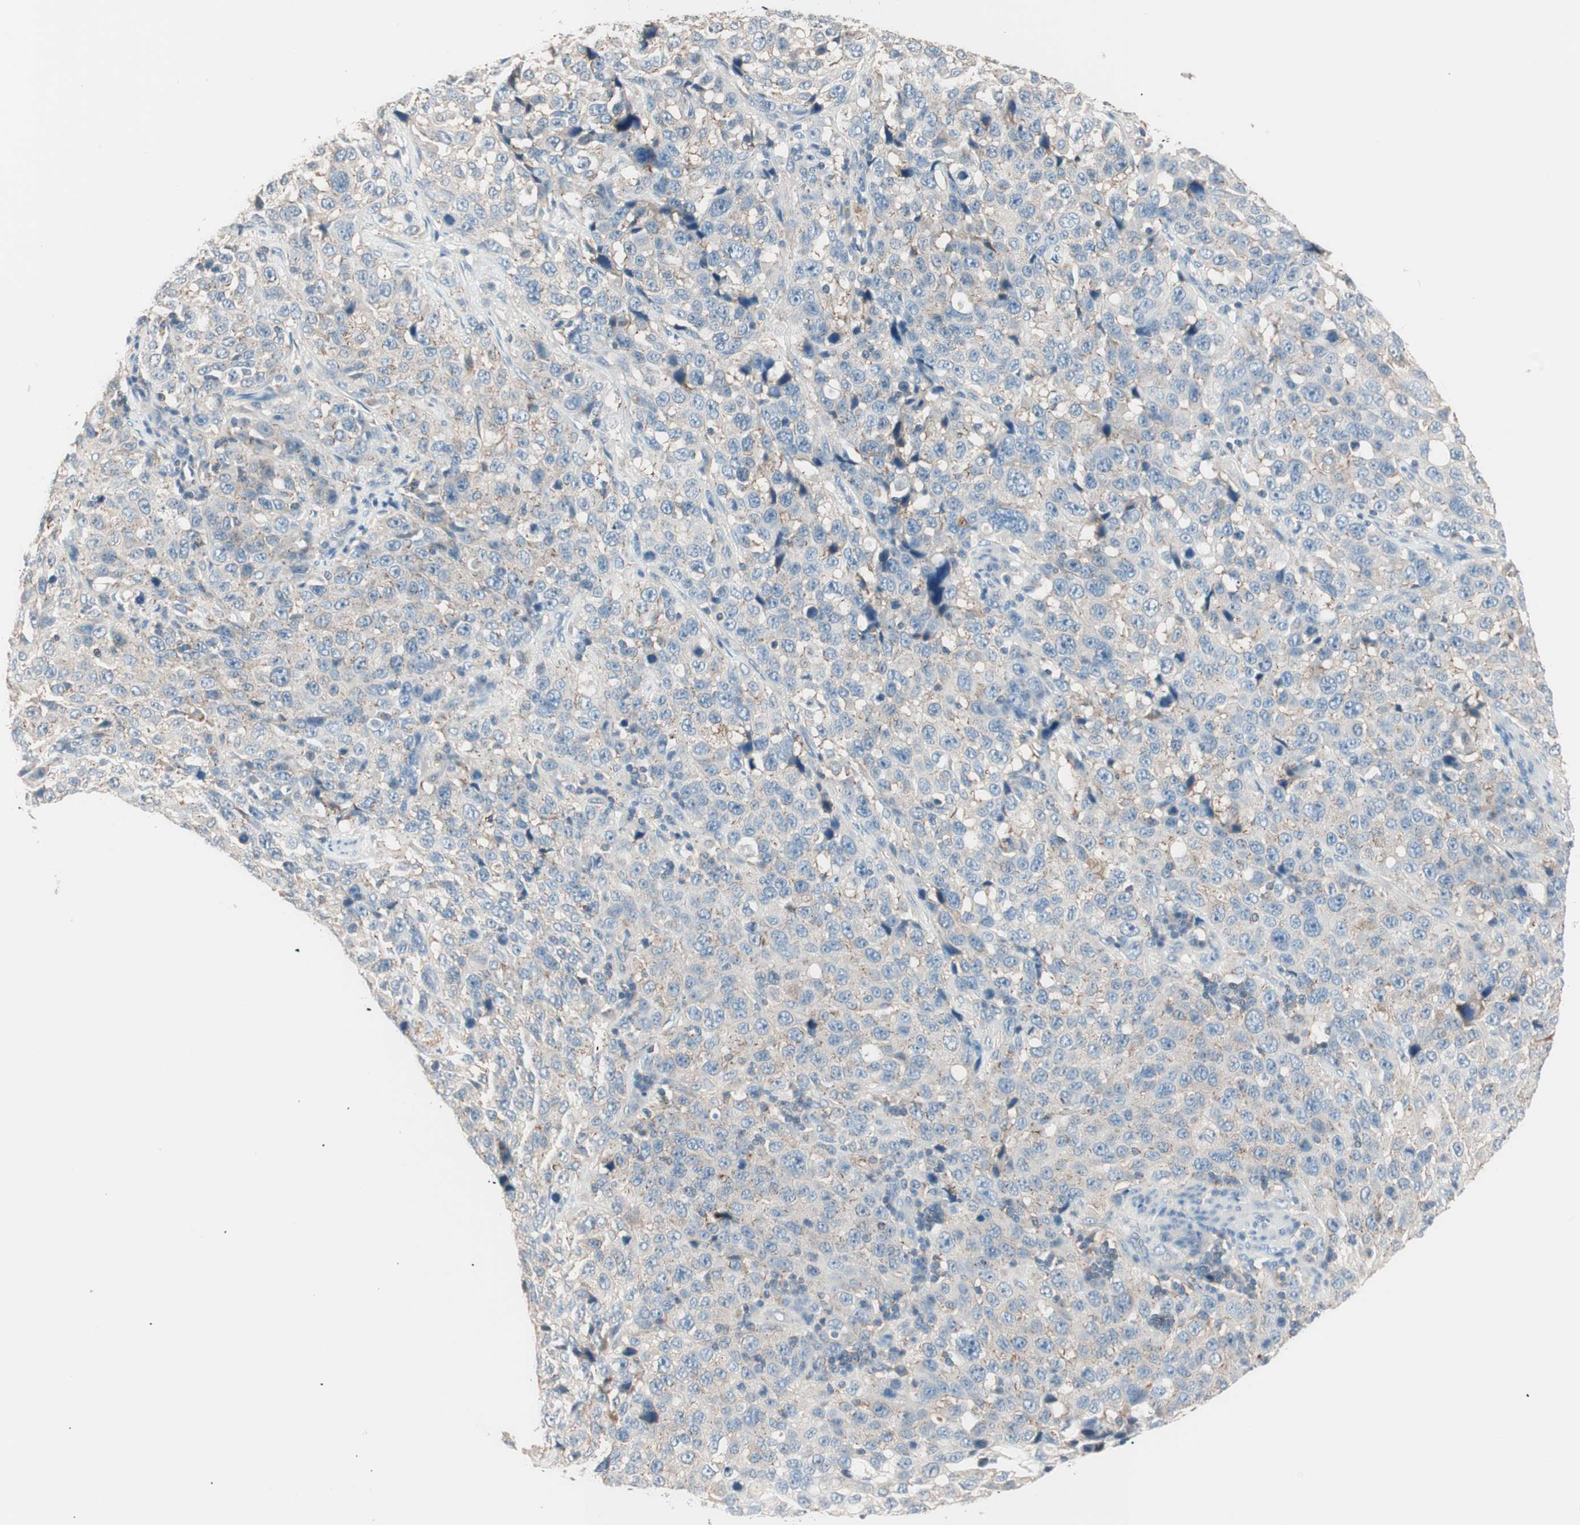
{"staining": {"intensity": "weak", "quantity": "25%-75%", "location": "cytoplasmic/membranous"}, "tissue": "stomach cancer", "cell_type": "Tumor cells", "image_type": "cancer", "snomed": [{"axis": "morphology", "description": "Normal tissue, NOS"}, {"axis": "morphology", "description": "Adenocarcinoma, NOS"}, {"axis": "topography", "description": "Stomach"}], "caption": "Immunohistochemistry (DAB (3,3'-diaminobenzidine)) staining of human stomach cancer (adenocarcinoma) shows weak cytoplasmic/membranous protein staining in about 25%-75% of tumor cells.", "gene": "RAD54B", "patient": {"sex": "male", "age": 48}}